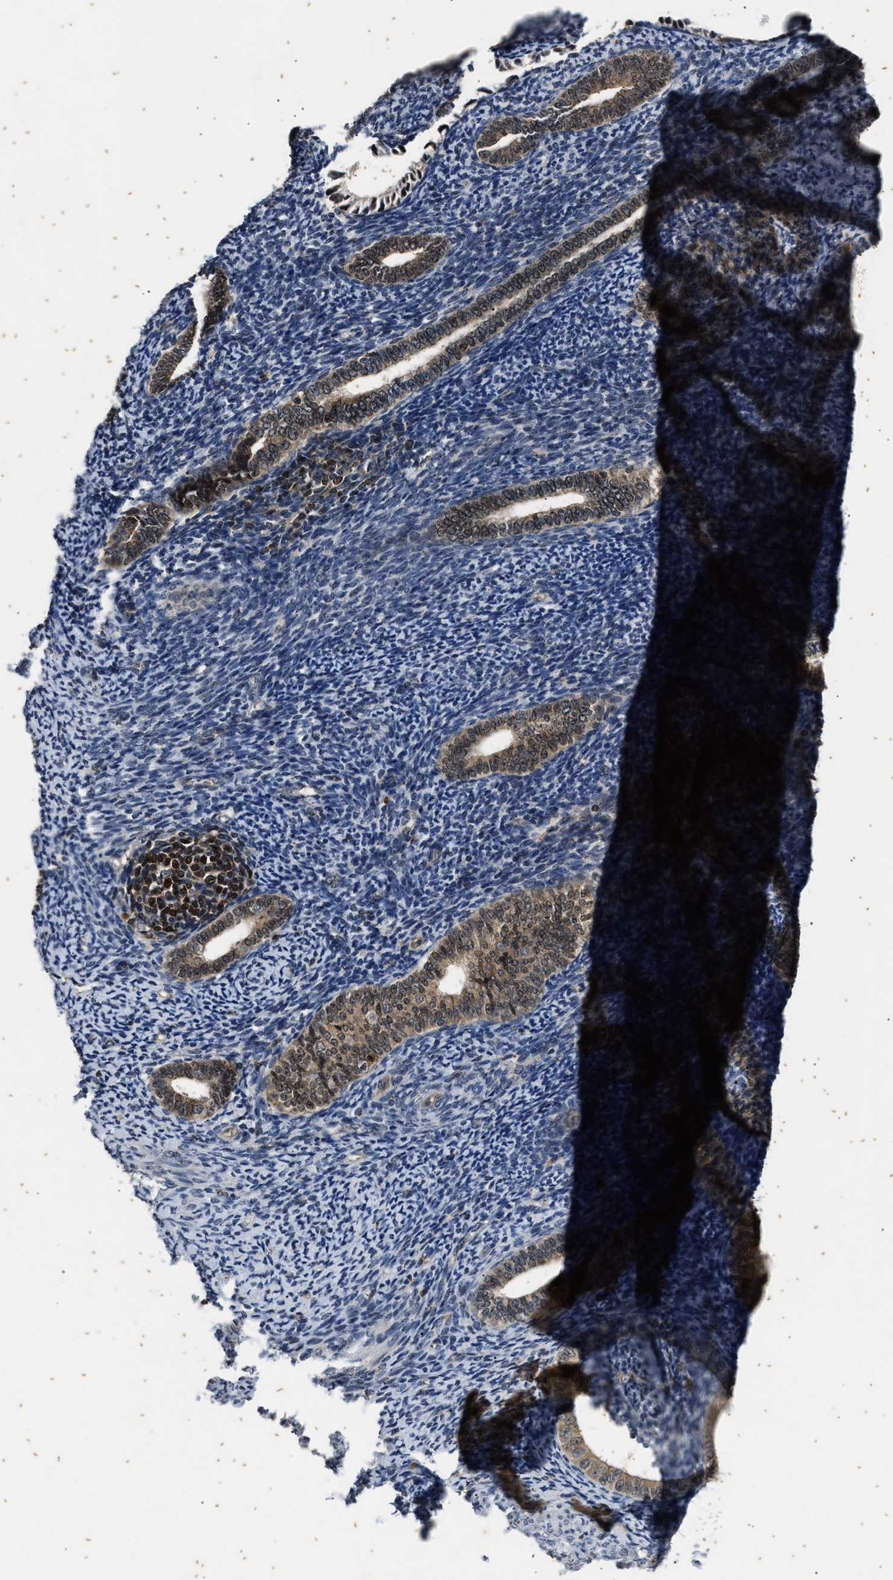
{"staining": {"intensity": "weak", "quantity": "<25%", "location": "cytoplasmic/membranous"}, "tissue": "endometrium", "cell_type": "Cells in endometrial stroma", "image_type": "normal", "snomed": [{"axis": "morphology", "description": "Normal tissue, NOS"}, {"axis": "topography", "description": "Endometrium"}], "caption": "The photomicrograph reveals no significant positivity in cells in endometrial stroma of endometrium. (DAB immunohistochemistry (IHC) visualized using brightfield microscopy, high magnification).", "gene": "PTPN7", "patient": {"sex": "female", "age": 66}}